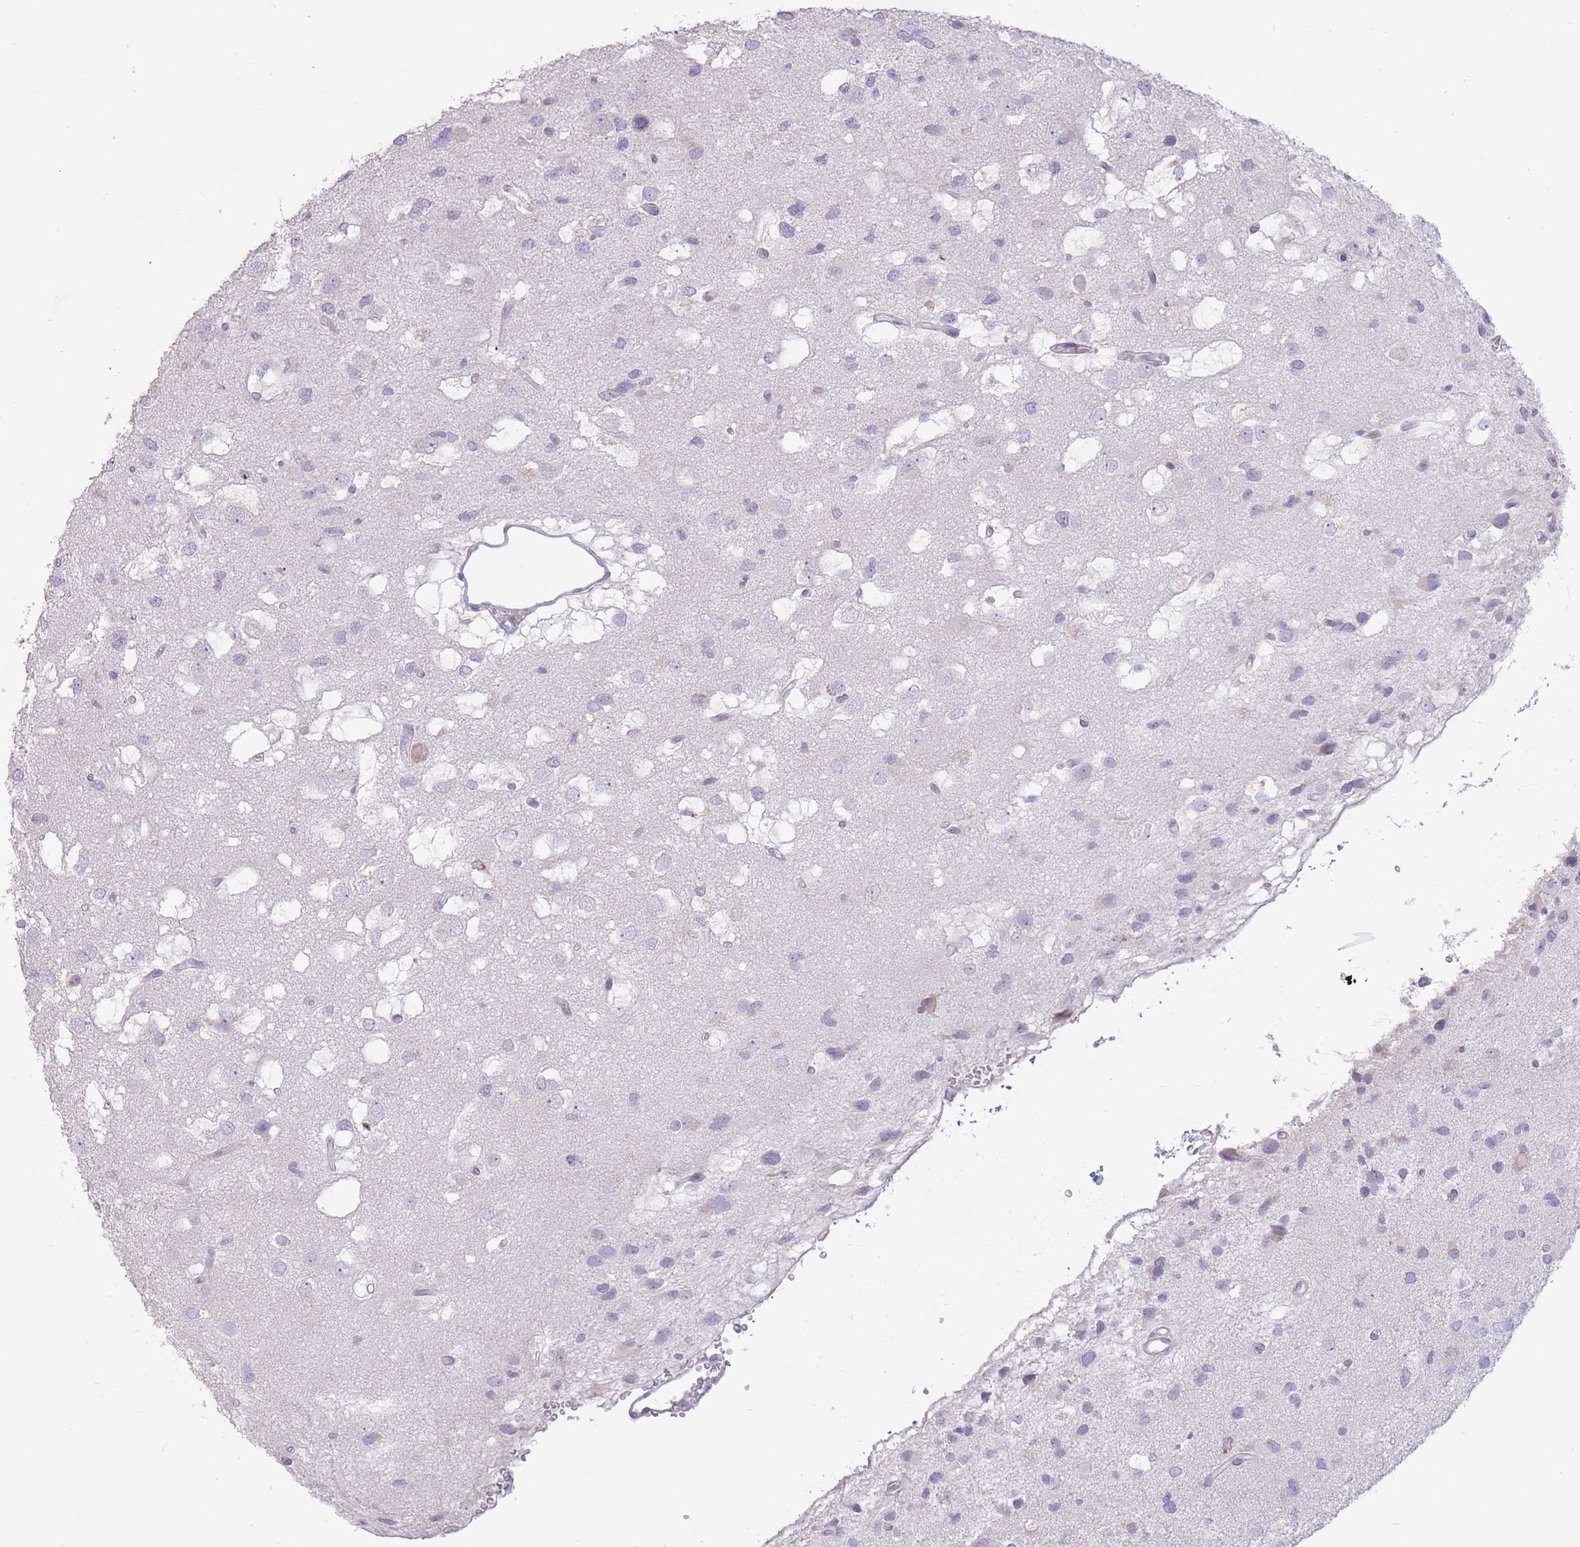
{"staining": {"intensity": "negative", "quantity": "none", "location": "none"}, "tissue": "glioma", "cell_type": "Tumor cells", "image_type": "cancer", "snomed": [{"axis": "morphology", "description": "Glioma, malignant, High grade"}, {"axis": "topography", "description": "Brain"}], "caption": "A photomicrograph of human glioma is negative for staining in tumor cells.", "gene": "TRAPPC5", "patient": {"sex": "male", "age": 53}}